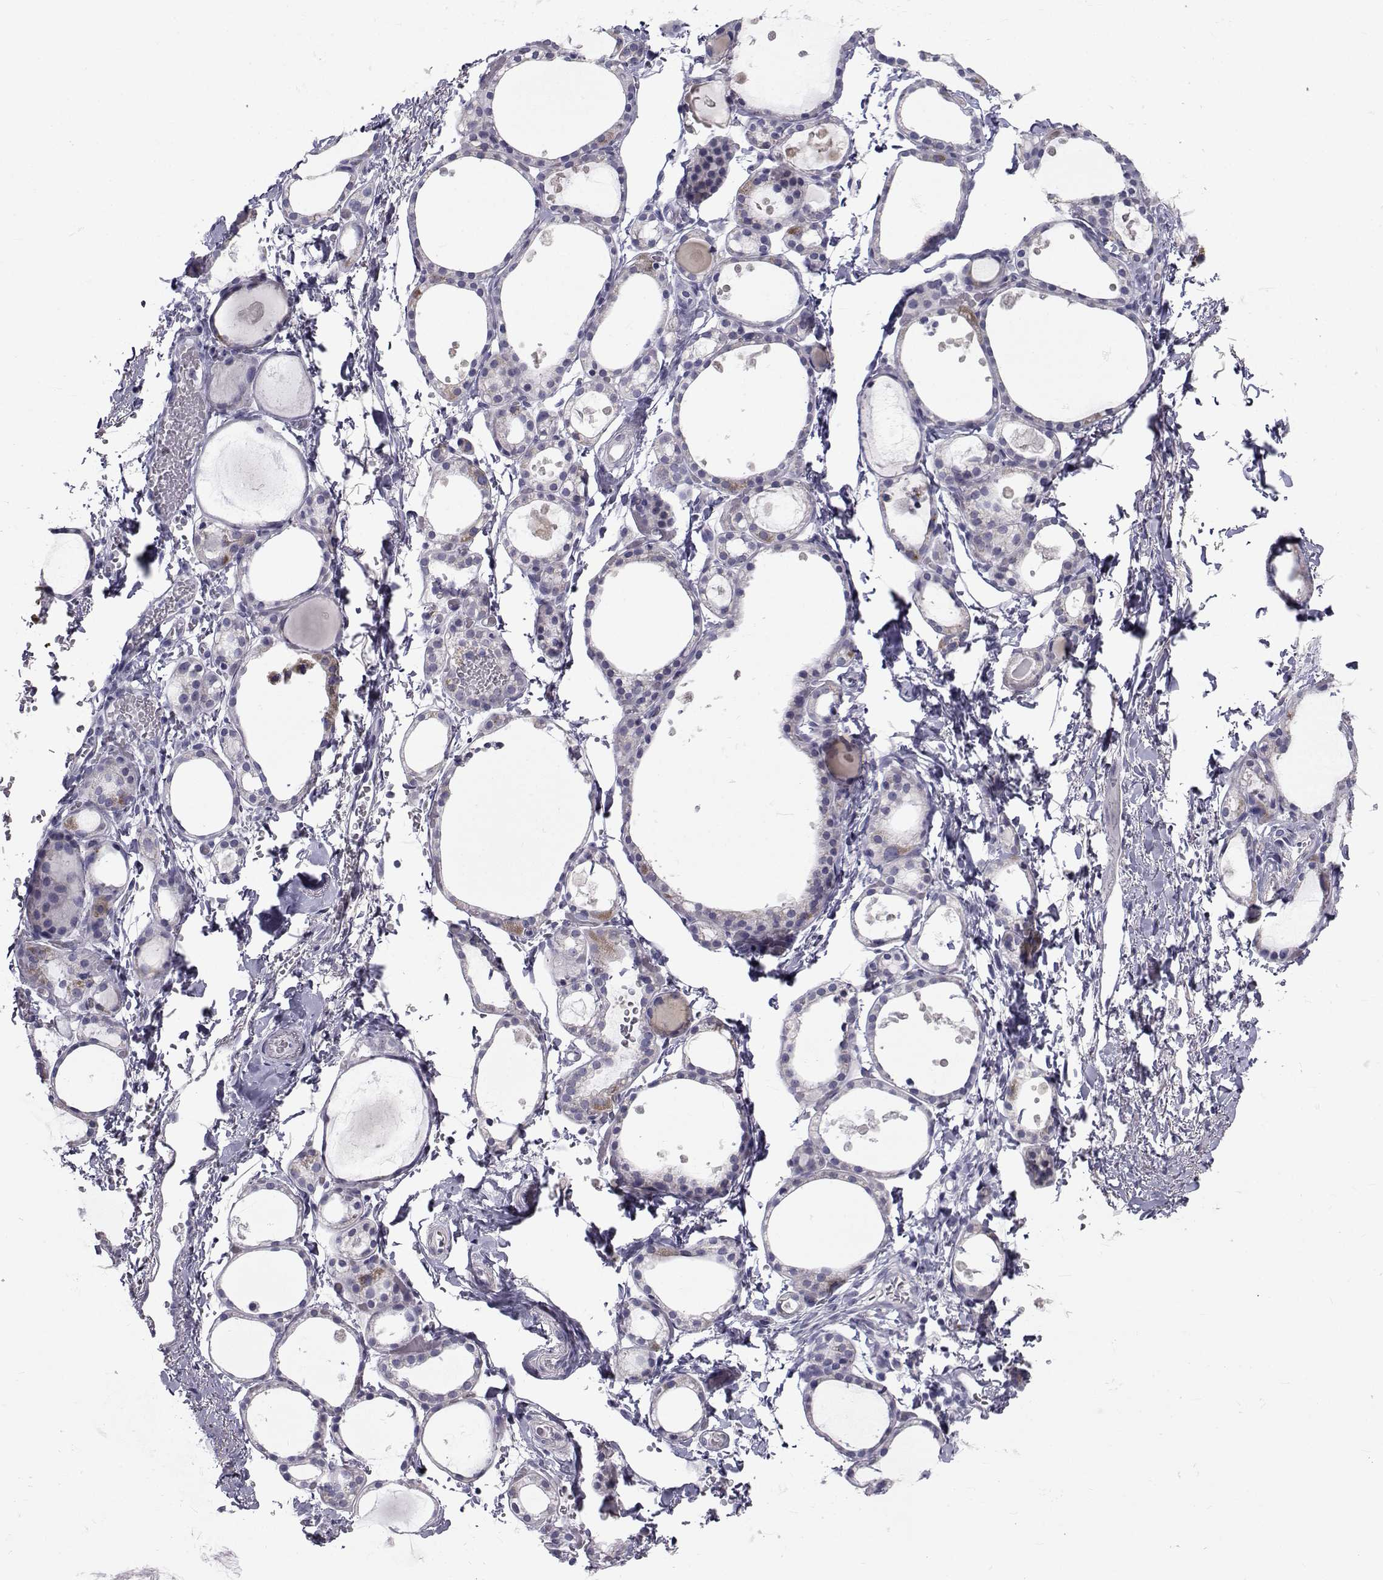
{"staining": {"intensity": "weak", "quantity": "<25%", "location": "cytoplasmic/membranous"}, "tissue": "thyroid gland", "cell_type": "Glandular cells", "image_type": "normal", "snomed": [{"axis": "morphology", "description": "Normal tissue, NOS"}, {"axis": "topography", "description": "Thyroid gland"}], "caption": "Glandular cells show no significant staining in benign thyroid gland. The staining is performed using DAB (3,3'-diaminobenzidine) brown chromogen with nuclei counter-stained in using hematoxylin.", "gene": "FDXR", "patient": {"sex": "male", "age": 68}}